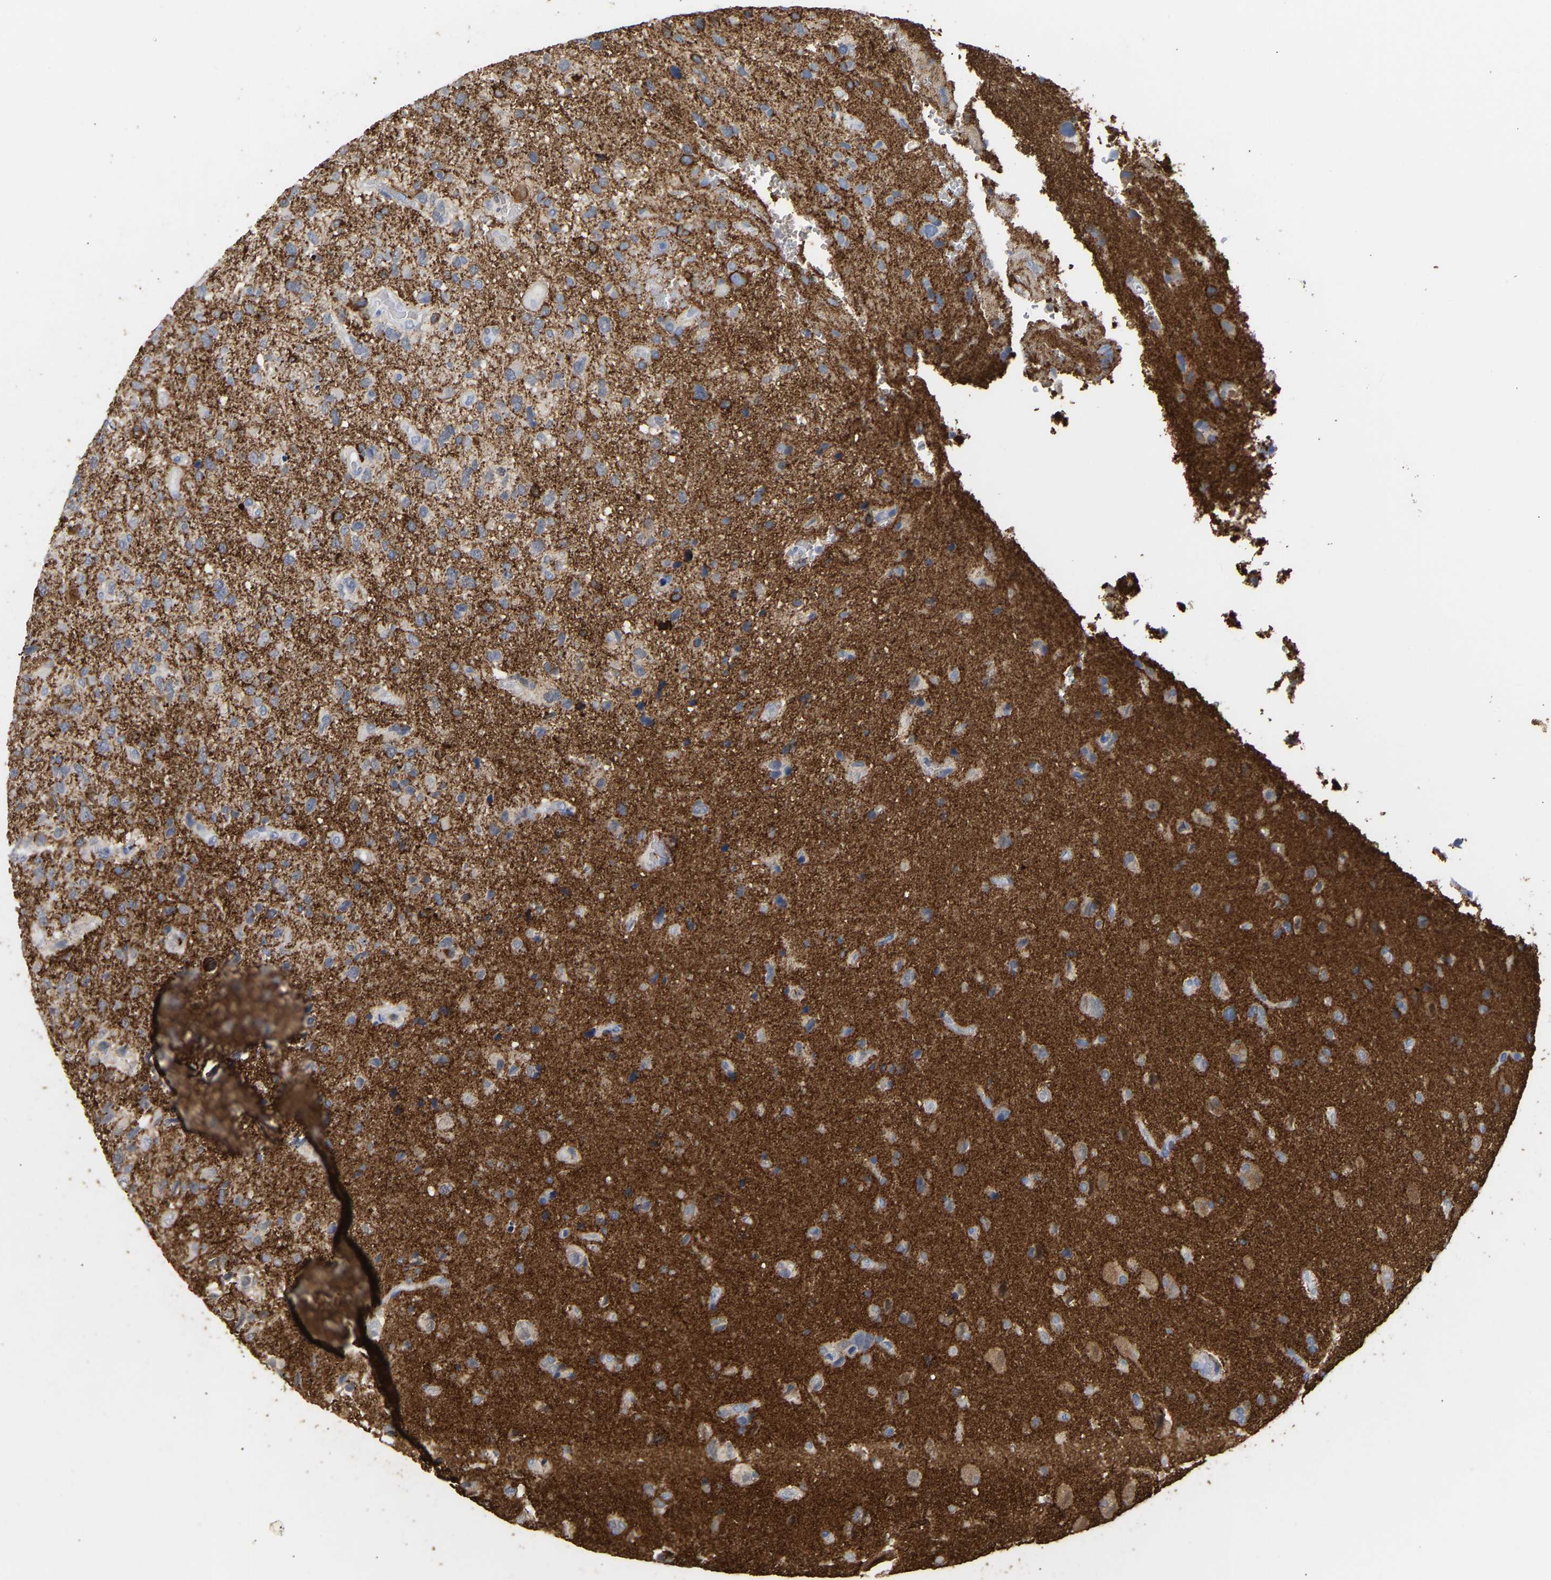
{"staining": {"intensity": "weak", "quantity": "25%-75%", "location": "cytoplasmic/membranous"}, "tissue": "glioma", "cell_type": "Tumor cells", "image_type": "cancer", "snomed": [{"axis": "morphology", "description": "Glioma, malignant, High grade"}, {"axis": "topography", "description": "Brain"}], "caption": "Immunohistochemical staining of malignant glioma (high-grade) demonstrates low levels of weak cytoplasmic/membranous protein expression in approximately 25%-75% of tumor cells.", "gene": "AMPH", "patient": {"sex": "female", "age": 58}}